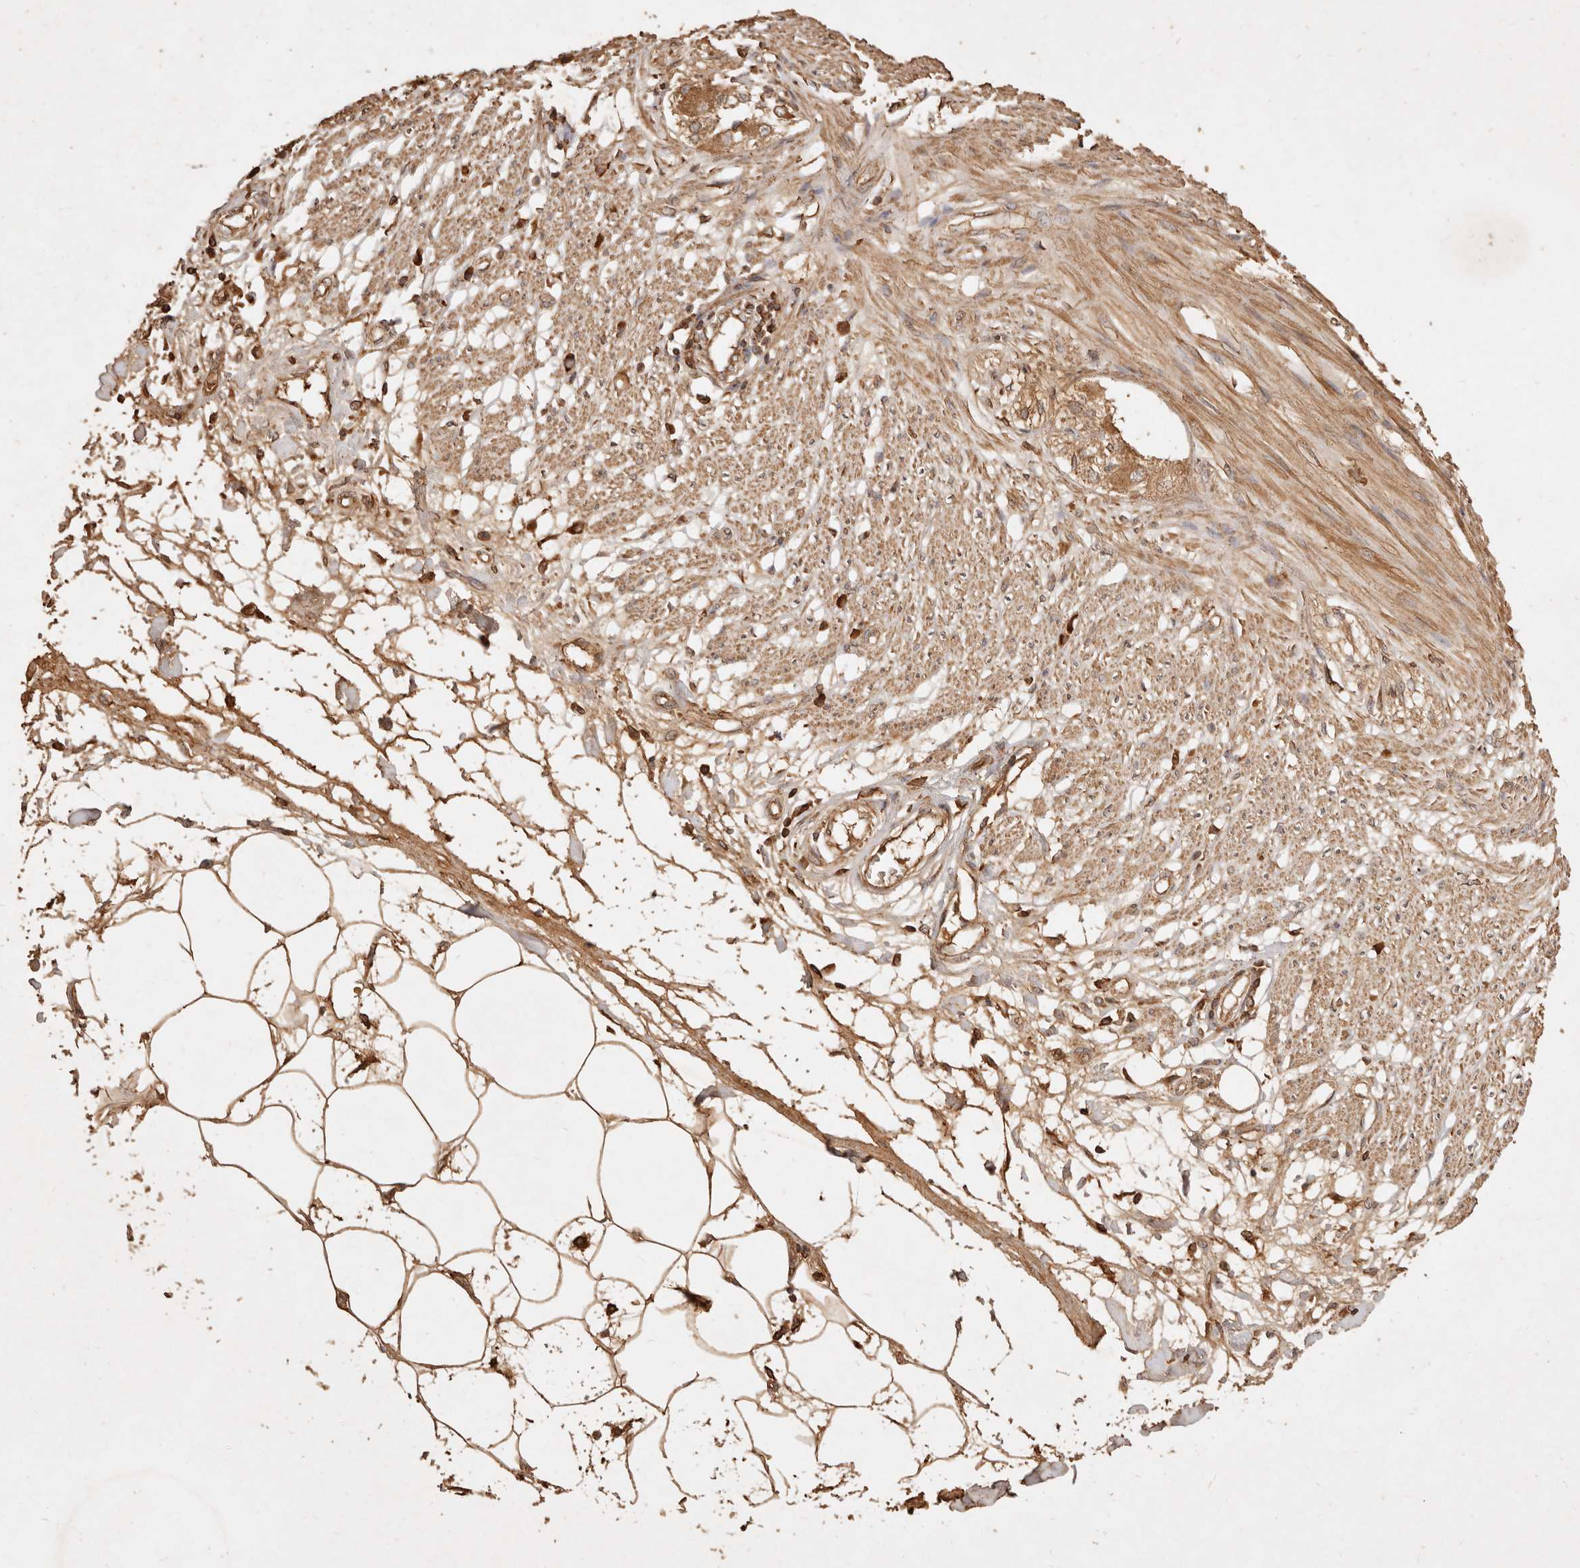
{"staining": {"intensity": "moderate", "quantity": ">75%", "location": "cytoplasmic/membranous"}, "tissue": "smooth muscle", "cell_type": "Smooth muscle cells", "image_type": "normal", "snomed": [{"axis": "morphology", "description": "Normal tissue, NOS"}, {"axis": "morphology", "description": "Adenocarcinoma, NOS"}, {"axis": "topography", "description": "Smooth muscle"}, {"axis": "topography", "description": "Colon"}], "caption": "Benign smooth muscle was stained to show a protein in brown. There is medium levels of moderate cytoplasmic/membranous positivity in approximately >75% of smooth muscle cells.", "gene": "FAM180B", "patient": {"sex": "male", "age": 14}}